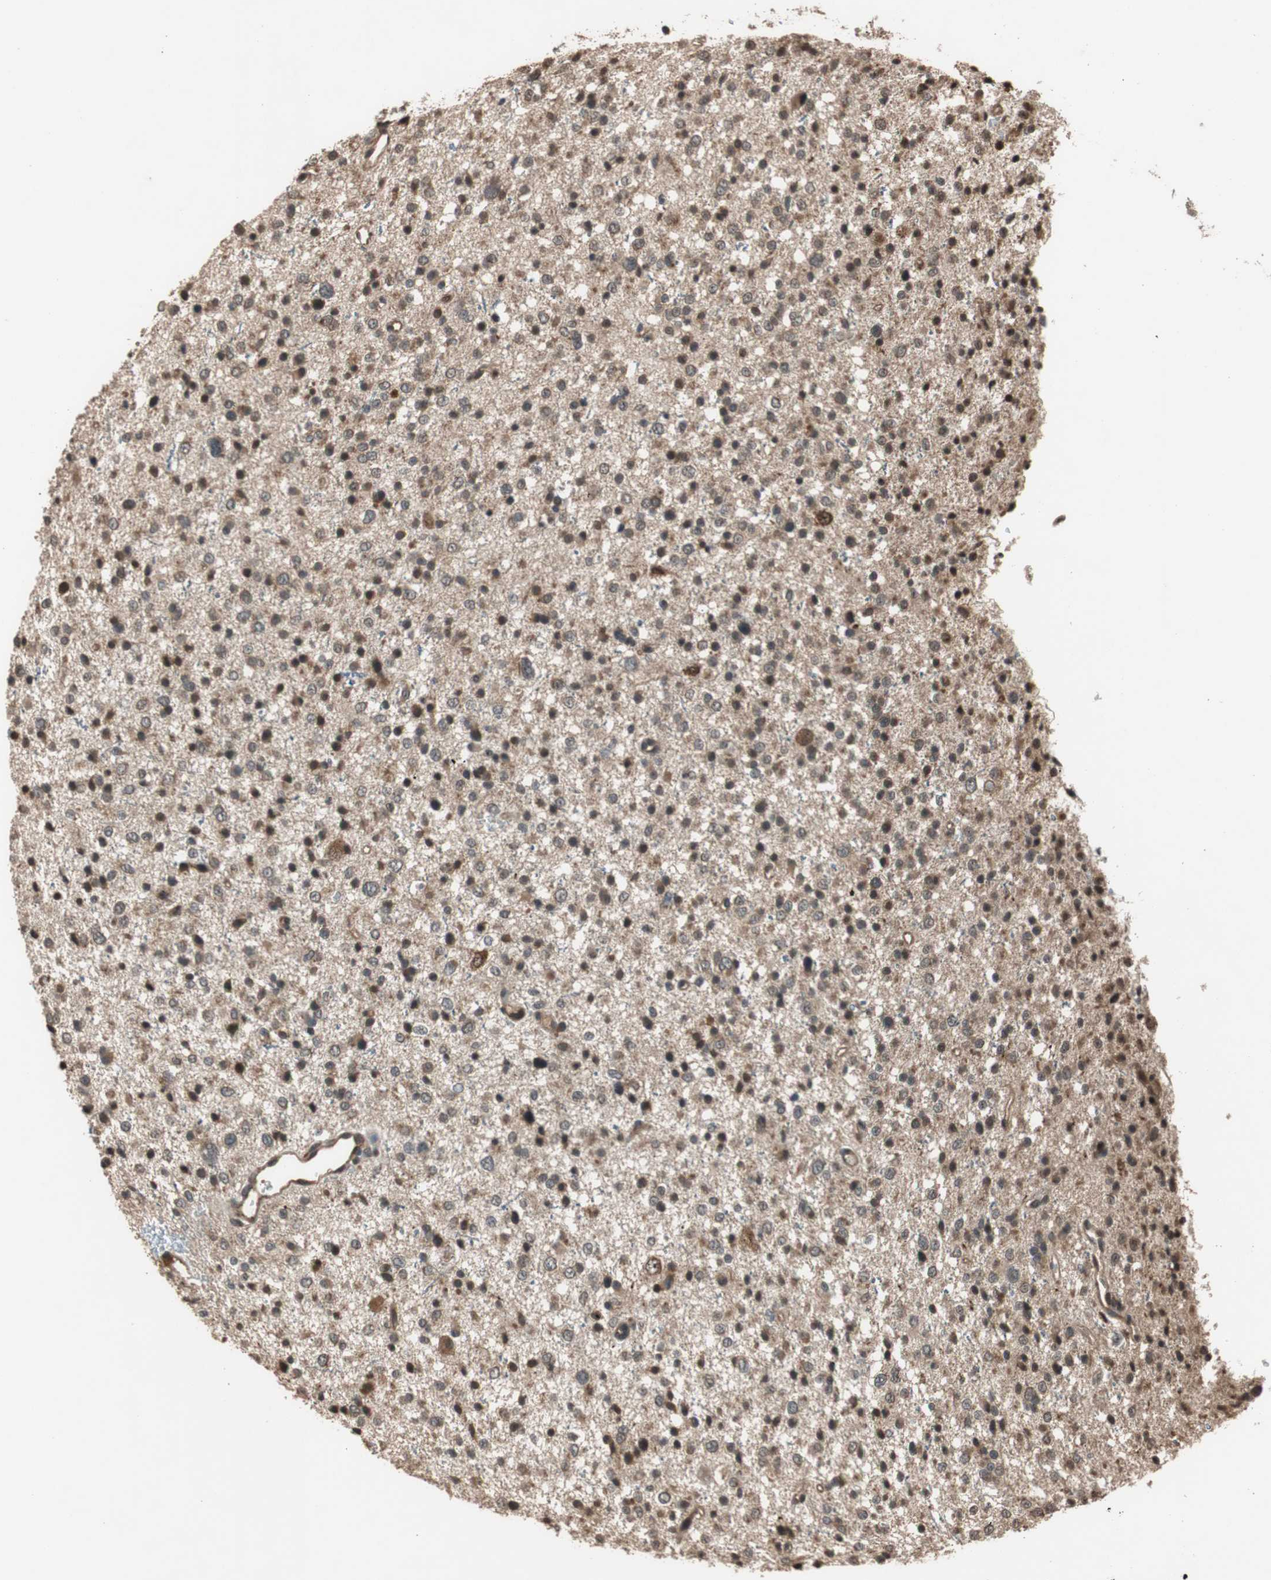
{"staining": {"intensity": "strong", "quantity": ">75%", "location": "cytoplasmic/membranous,nuclear"}, "tissue": "glioma", "cell_type": "Tumor cells", "image_type": "cancer", "snomed": [{"axis": "morphology", "description": "Glioma, malignant, Low grade"}, {"axis": "topography", "description": "Brain"}], "caption": "Malignant glioma (low-grade) stained for a protein reveals strong cytoplasmic/membranous and nuclear positivity in tumor cells.", "gene": "TMEM230", "patient": {"sex": "female", "age": 37}}